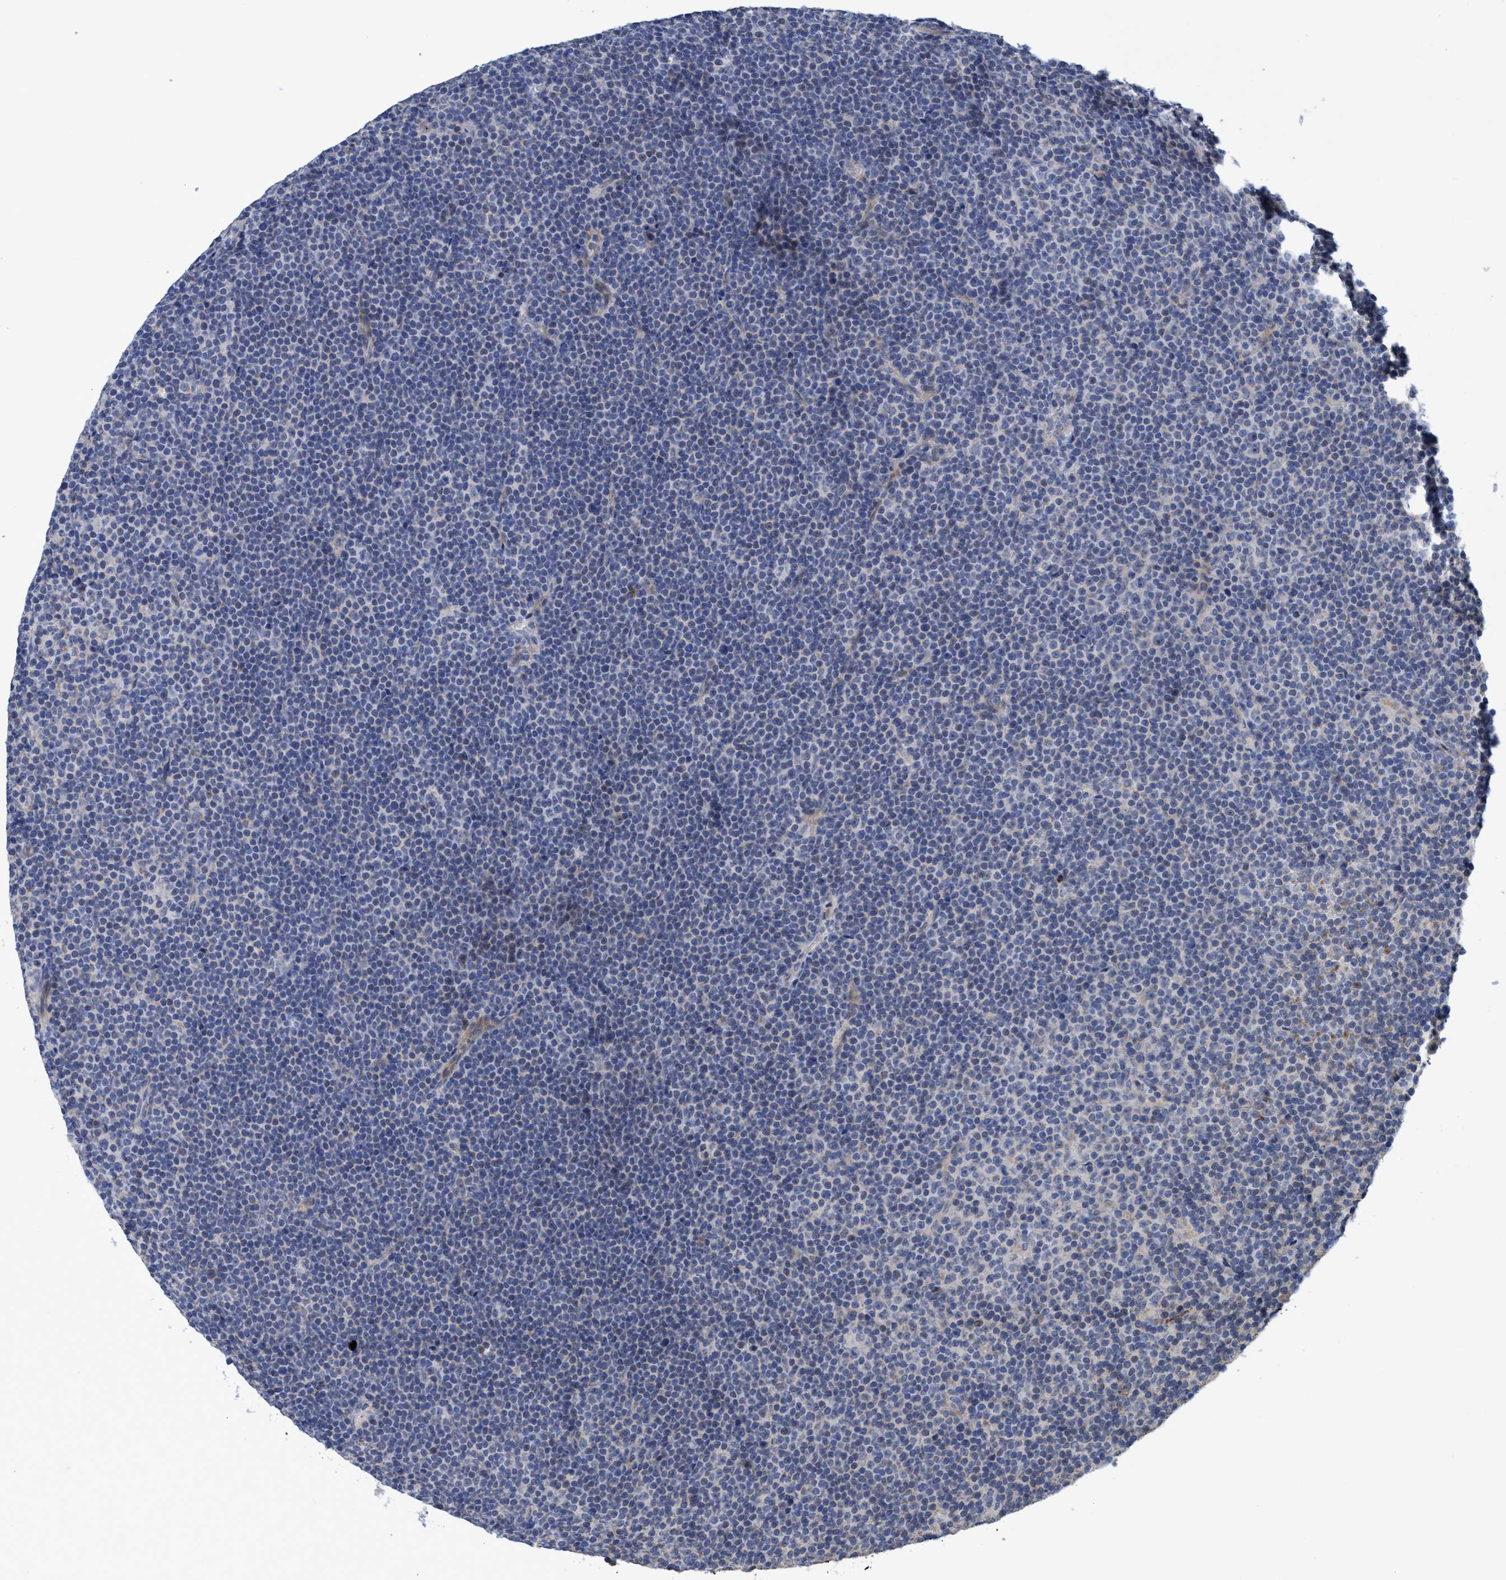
{"staining": {"intensity": "negative", "quantity": "none", "location": "none"}, "tissue": "lymphoma", "cell_type": "Tumor cells", "image_type": "cancer", "snomed": [{"axis": "morphology", "description": "Malignant lymphoma, non-Hodgkin's type, Low grade"}, {"axis": "topography", "description": "Lymph node"}], "caption": "Immunohistochemical staining of lymphoma displays no significant positivity in tumor cells.", "gene": "SEMA4D", "patient": {"sex": "female", "age": 67}}